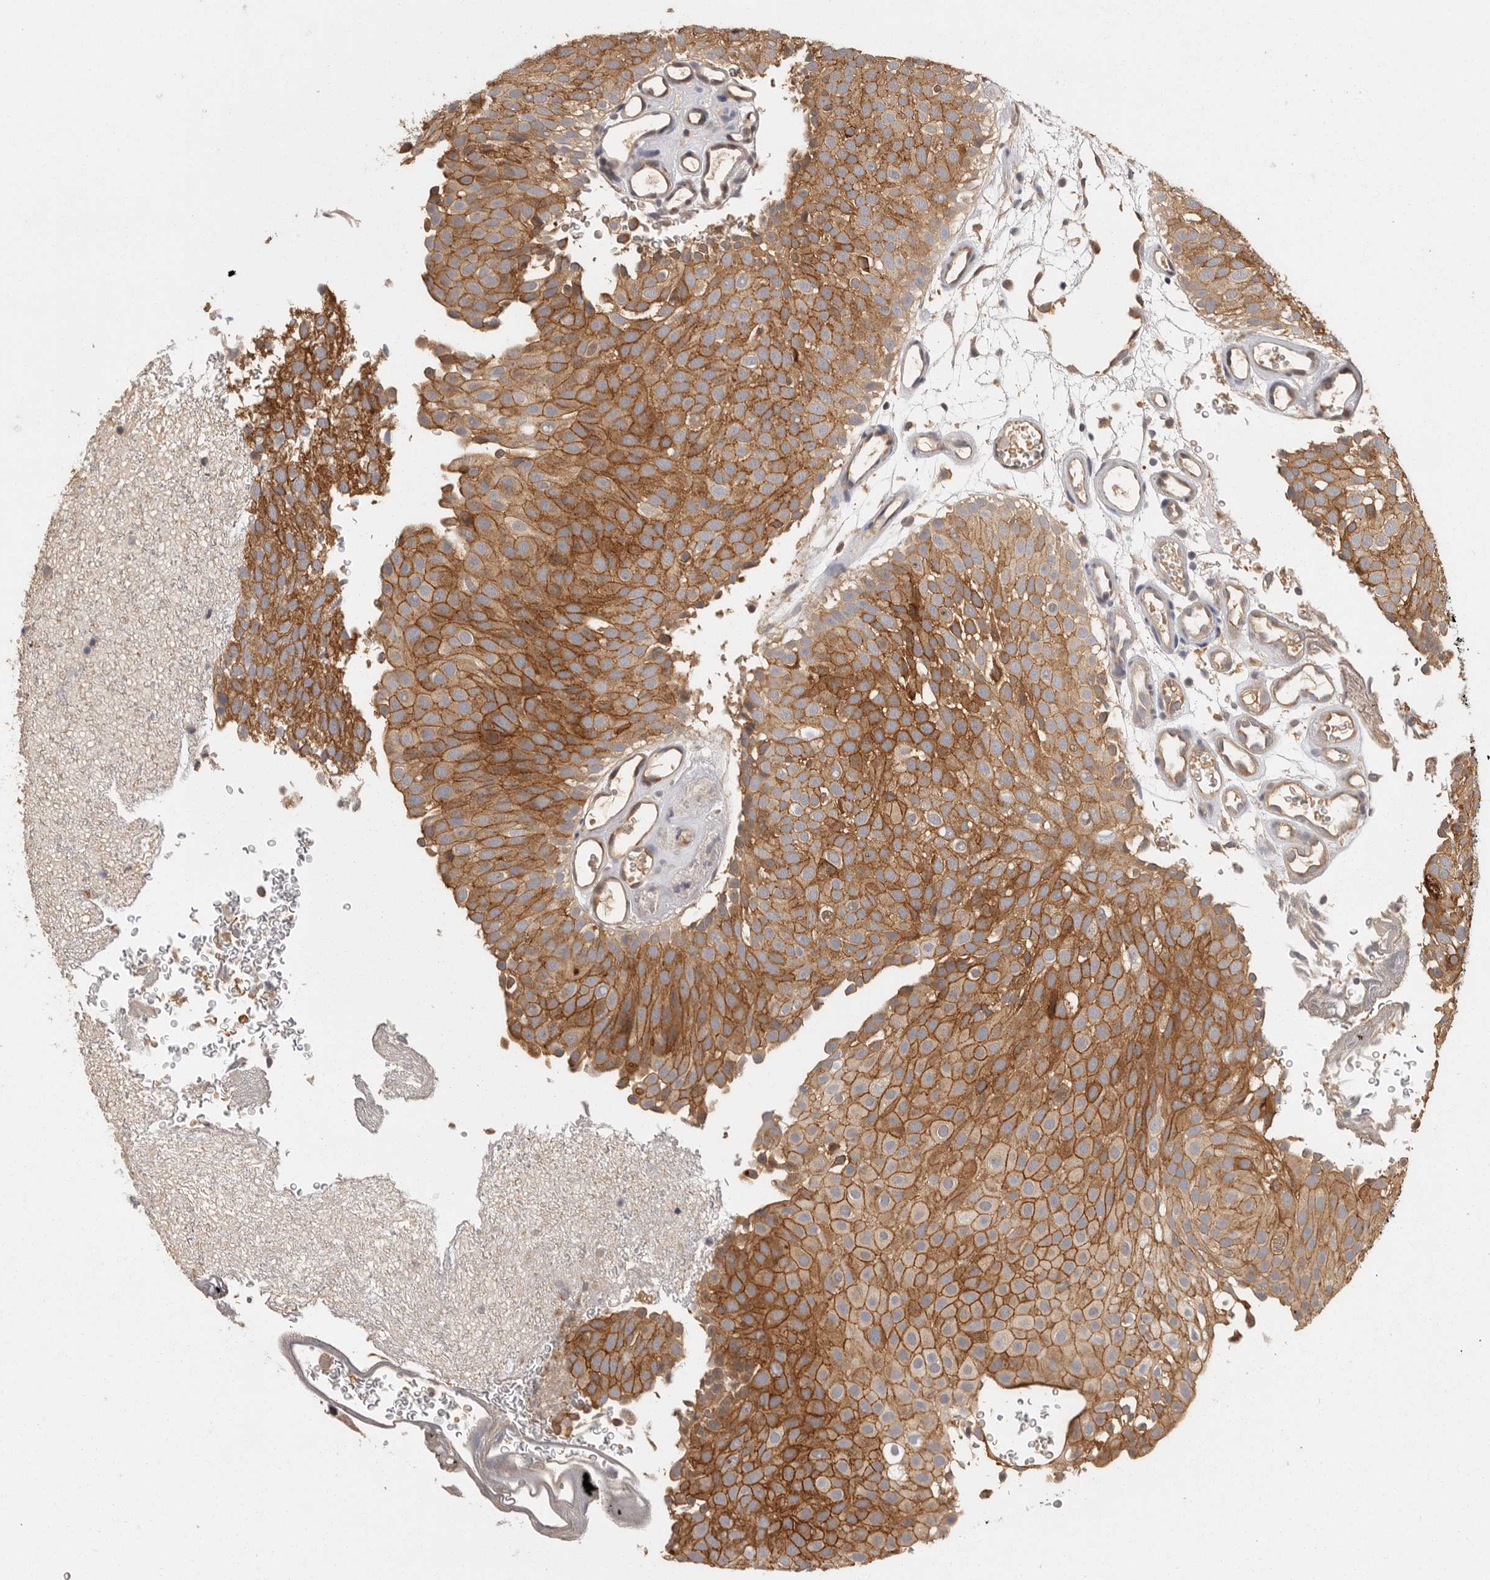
{"staining": {"intensity": "moderate", "quantity": ">75%", "location": "cytoplasmic/membranous"}, "tissue": "urothelial cancer", "cell_type": "Tumor cells", "image_type": "cancer", "snomed": [{"axis": "morphology", "description": "Urothelial carcinoma, Low grade"}, {"axis": "topography", "description": "Urinary bladder"}], "caption": "A photomicrograph of human low-grade urothelial carcinoma stained for a protein exhibits moderate cytoplasmic/membranous brown staining in tumor cells. (DAB IHC with brightfield microscopy, high magnification).", "gene": "BAIAP2", "patient": {"sex": "male", "age": 78}}